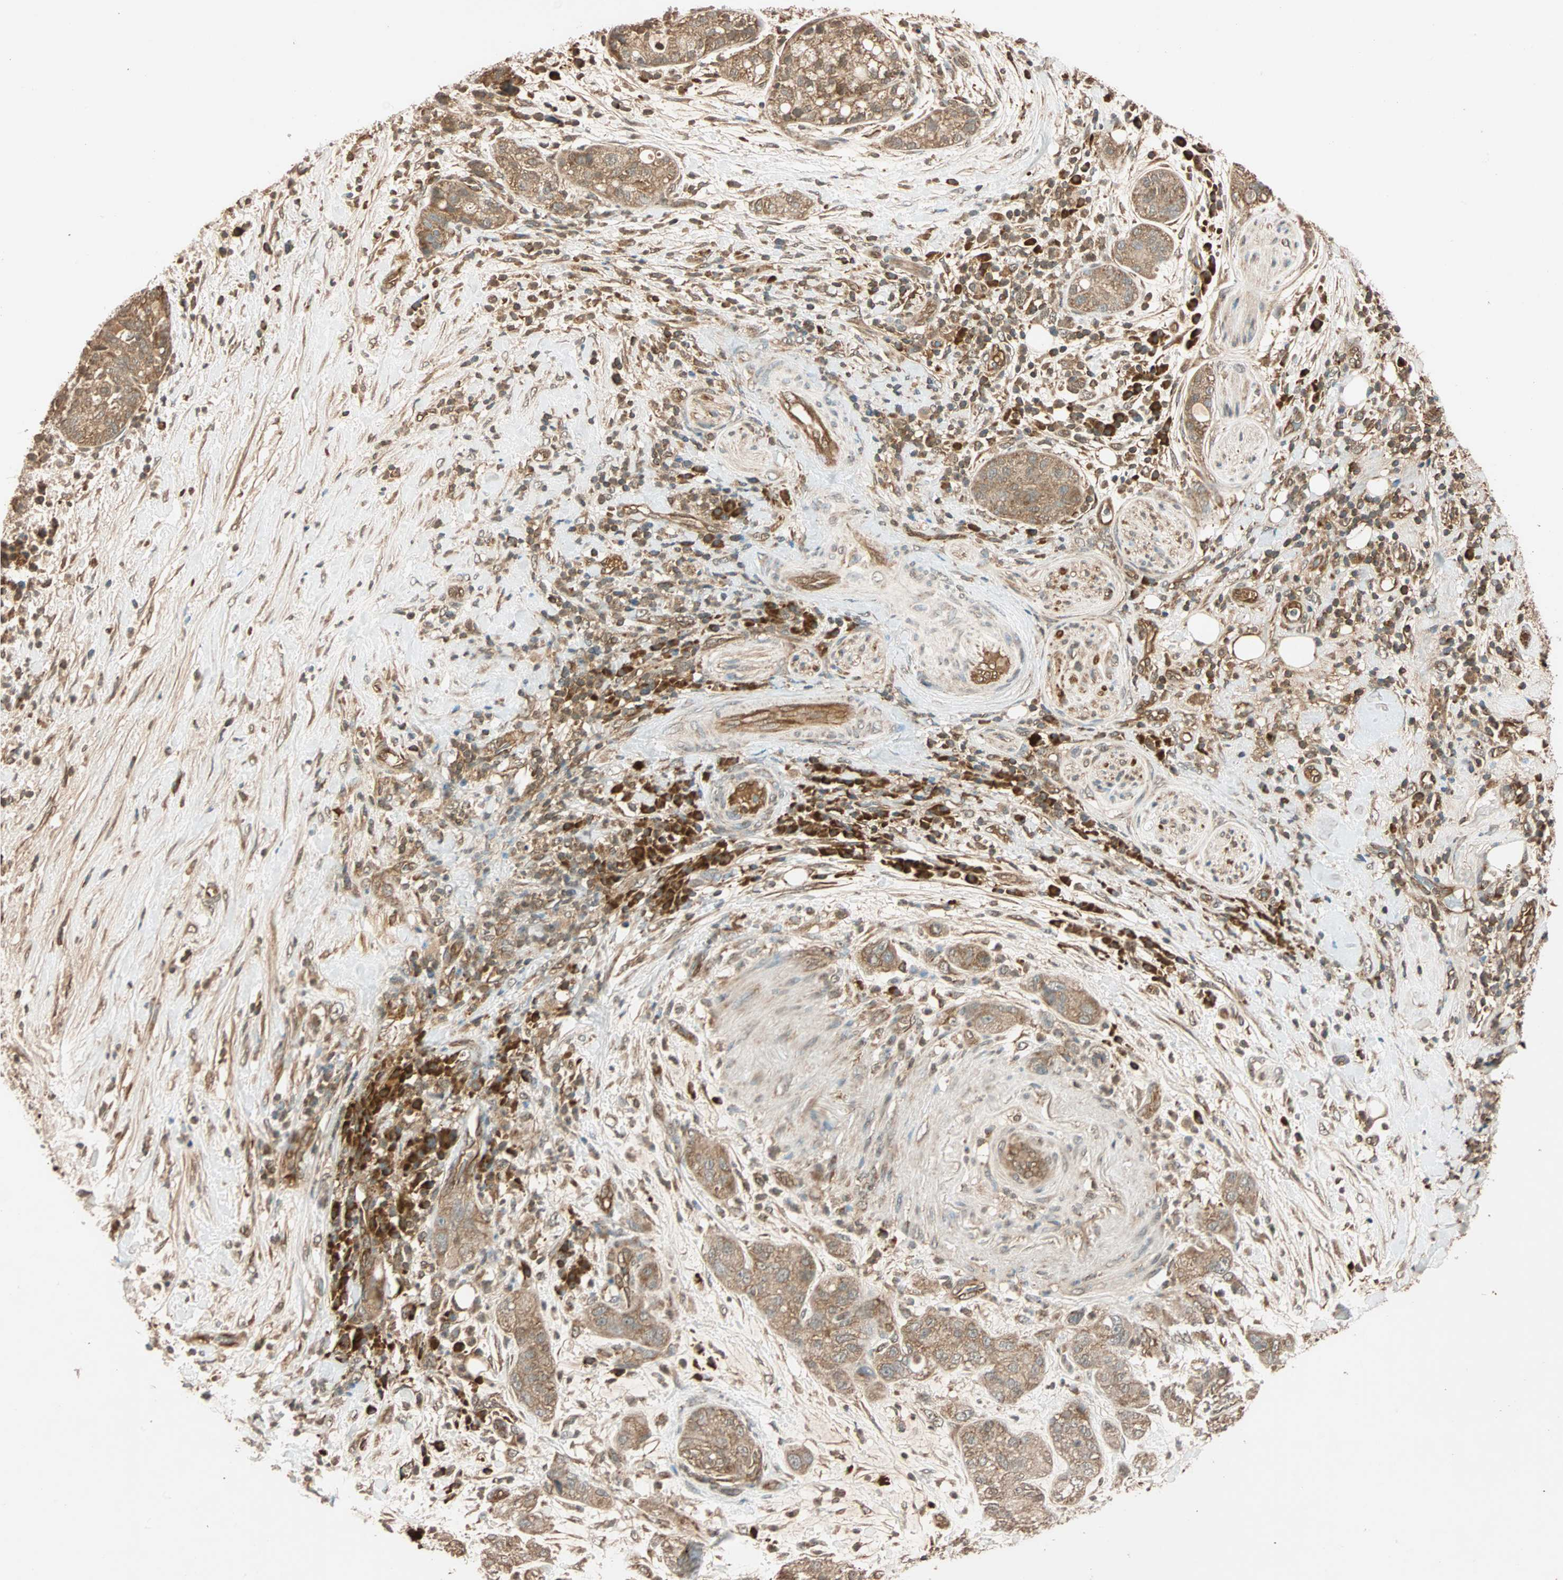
{"staining": {"intensity": "moderate", "quantity": ">75%", "location": "cytoplasmic/membranous"}, "tissue": "pancreatic cancer", "cell_type": "Tumor cells", "image_type": "cancer", "snomed": [{"axis": "morphology", "description": "Adenocarcinoma, NOS"}, {"axis": "topography", "description": "Pancreas"}], "caption": "Protein analysis of pancreatic adenocarcinoma tissue exhibits moderate cytoplasmic/membranous staining in approximately >75% of tumor cells.", "gene": "MAPK1", "patient": {"sex": "female", "age": 78}}